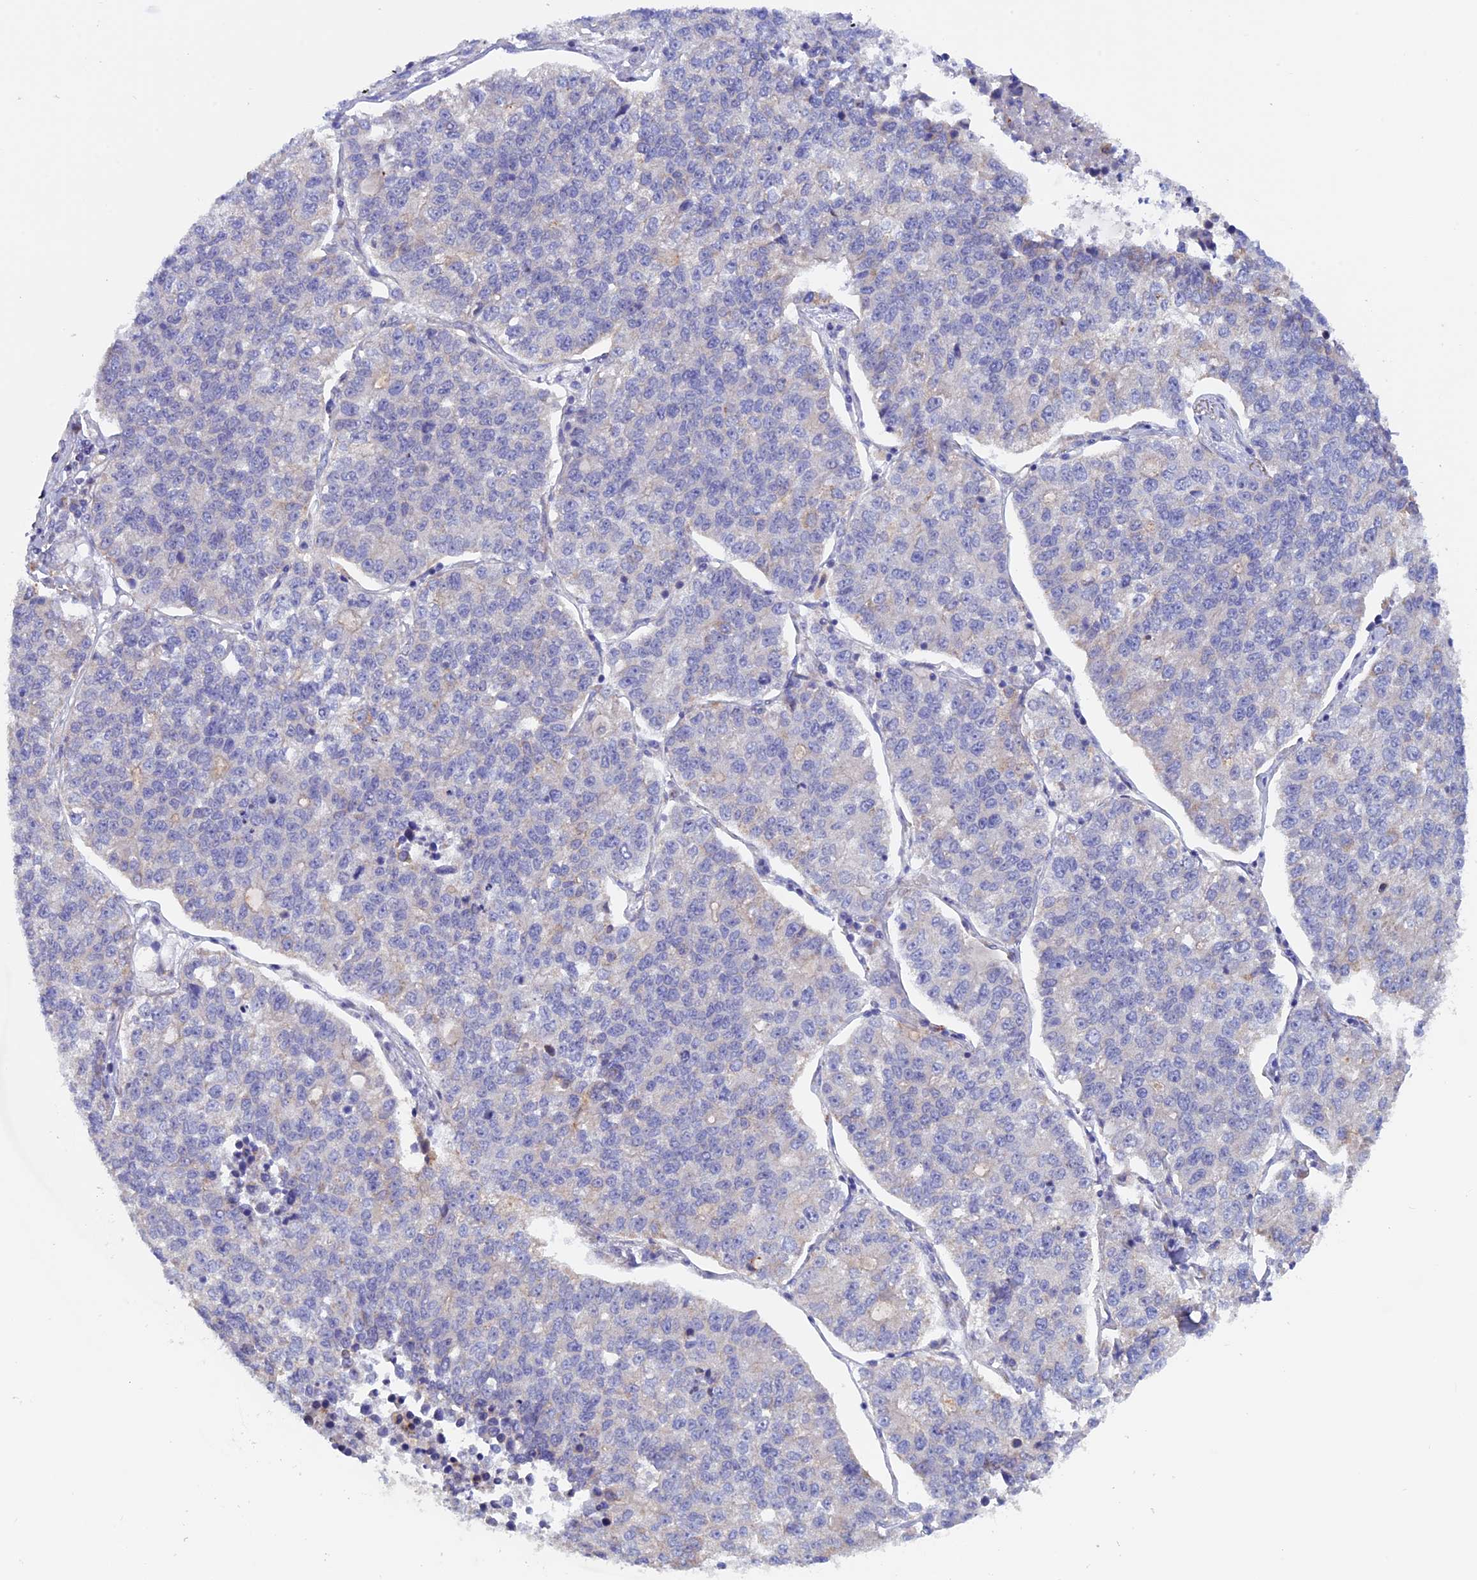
{"staining": {"intensity": "negative", "quantity": "none", "location": "none"}, "tissue": "lung cancer", "cell_type": "Tumor cells", "image_type": "cancer", "snomed": [{"axis": "morphology", "description": "Adenocarcinoma, NOS"}, {"axis": "topography", "description": "Lung"}], "caption": "This histopathology image is of adenocarcinoma (lung) stained with immunohistochemistry to label a protein in brown with the nuclei are counter-stained blue. There is no expression in tumor cells.", "gene": "ETFDH", "patient": {"sex": "male", "age": 49}}